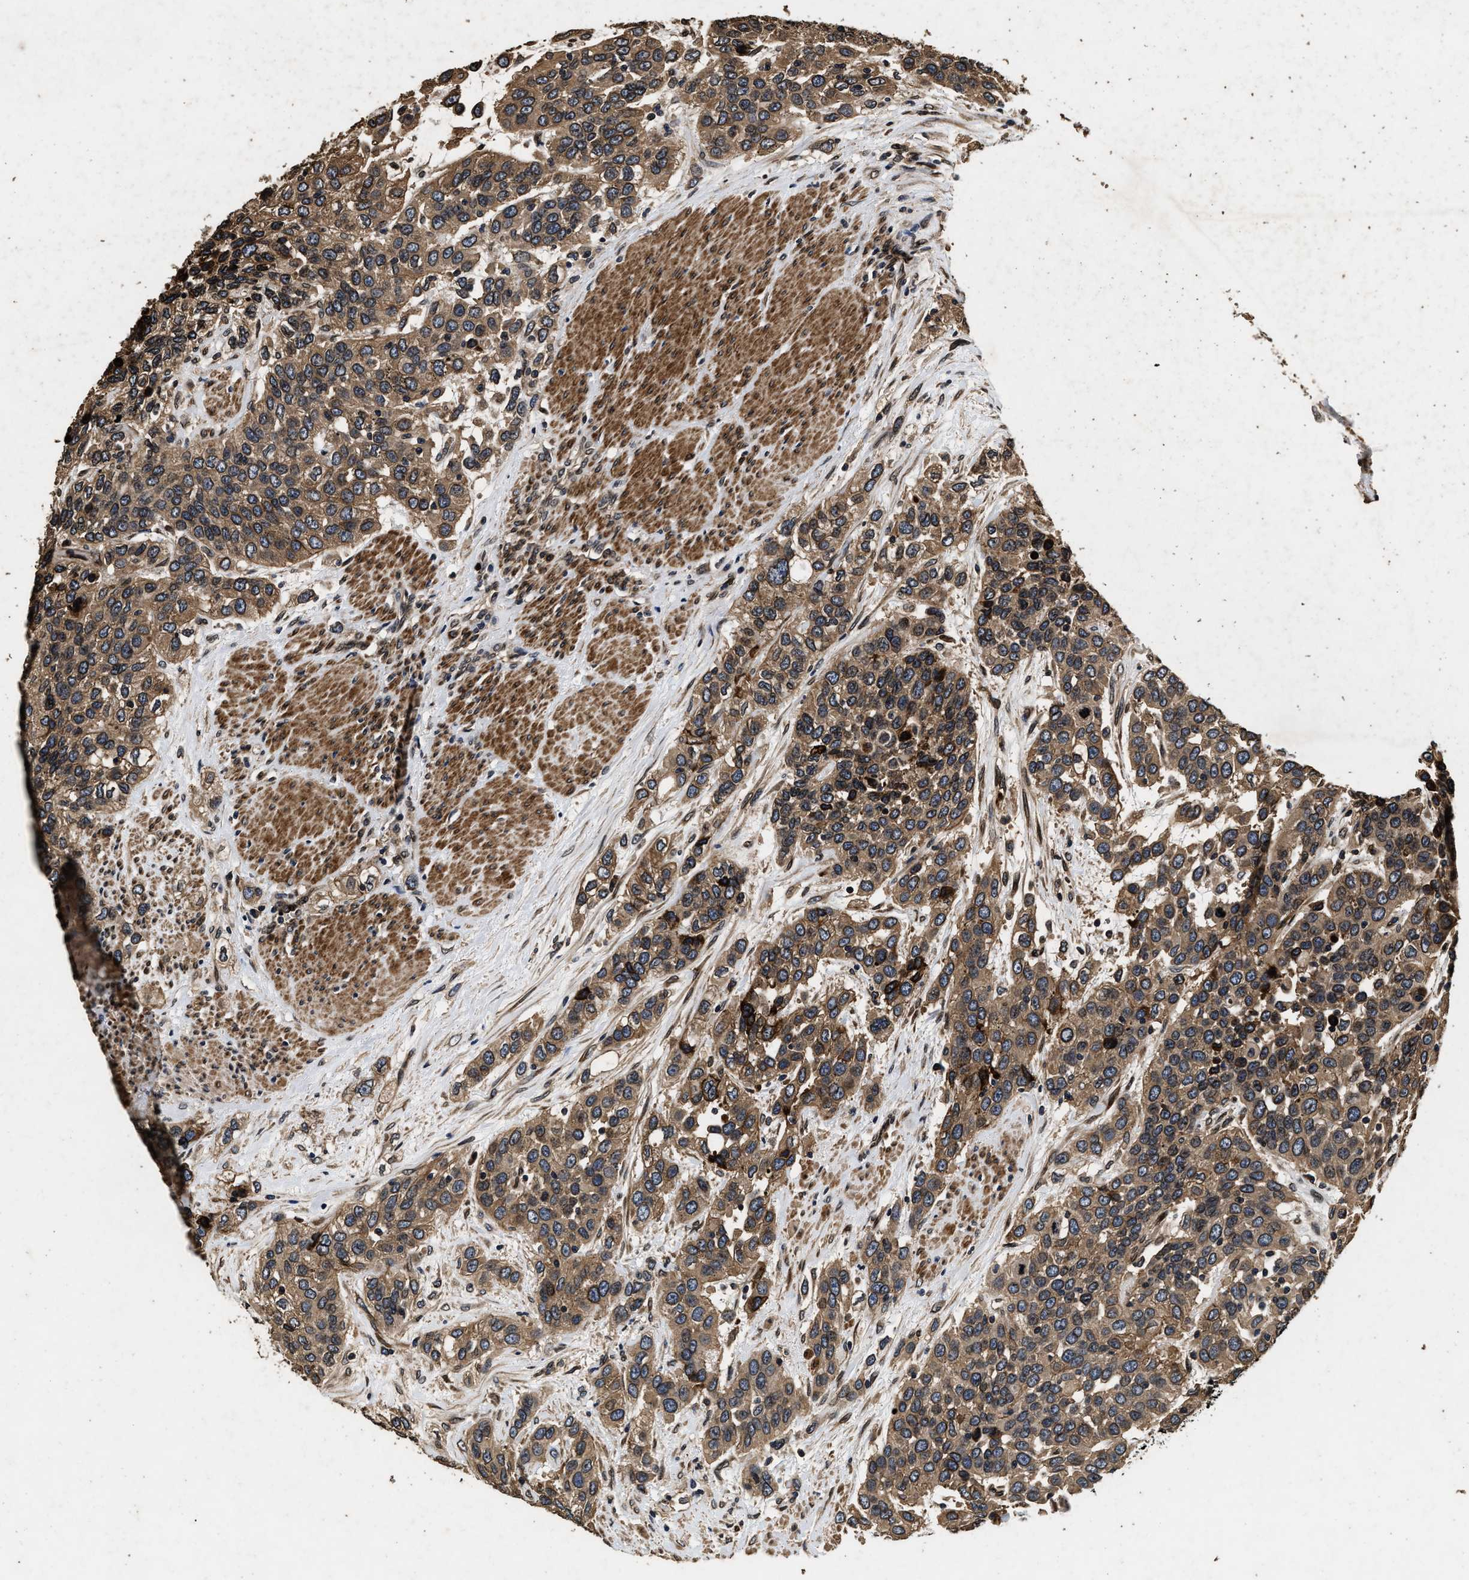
{"staining": {"intensity": "moderate", "quantity": ">75%", "location": "cytoplasmic/membranous"}, "tissue": "urothelial cancer", "cell_type": "Tumor cells", "image_type": "cancer", "snomed": [{"axis": "morphology", "description": "Urothelial carcinoma, High grade"}, {"axis": "topography", "description": "Urinary bladder"}], "caption": "This photomicrograph demonstrates IHC staining of human high-grade urothelial carcinoma, with medium moderate cytoplasmic/membranous staining in about >75% of tumor cells.", "gene": "ACCS", "patient": {"sex": "female", "age": 80}}